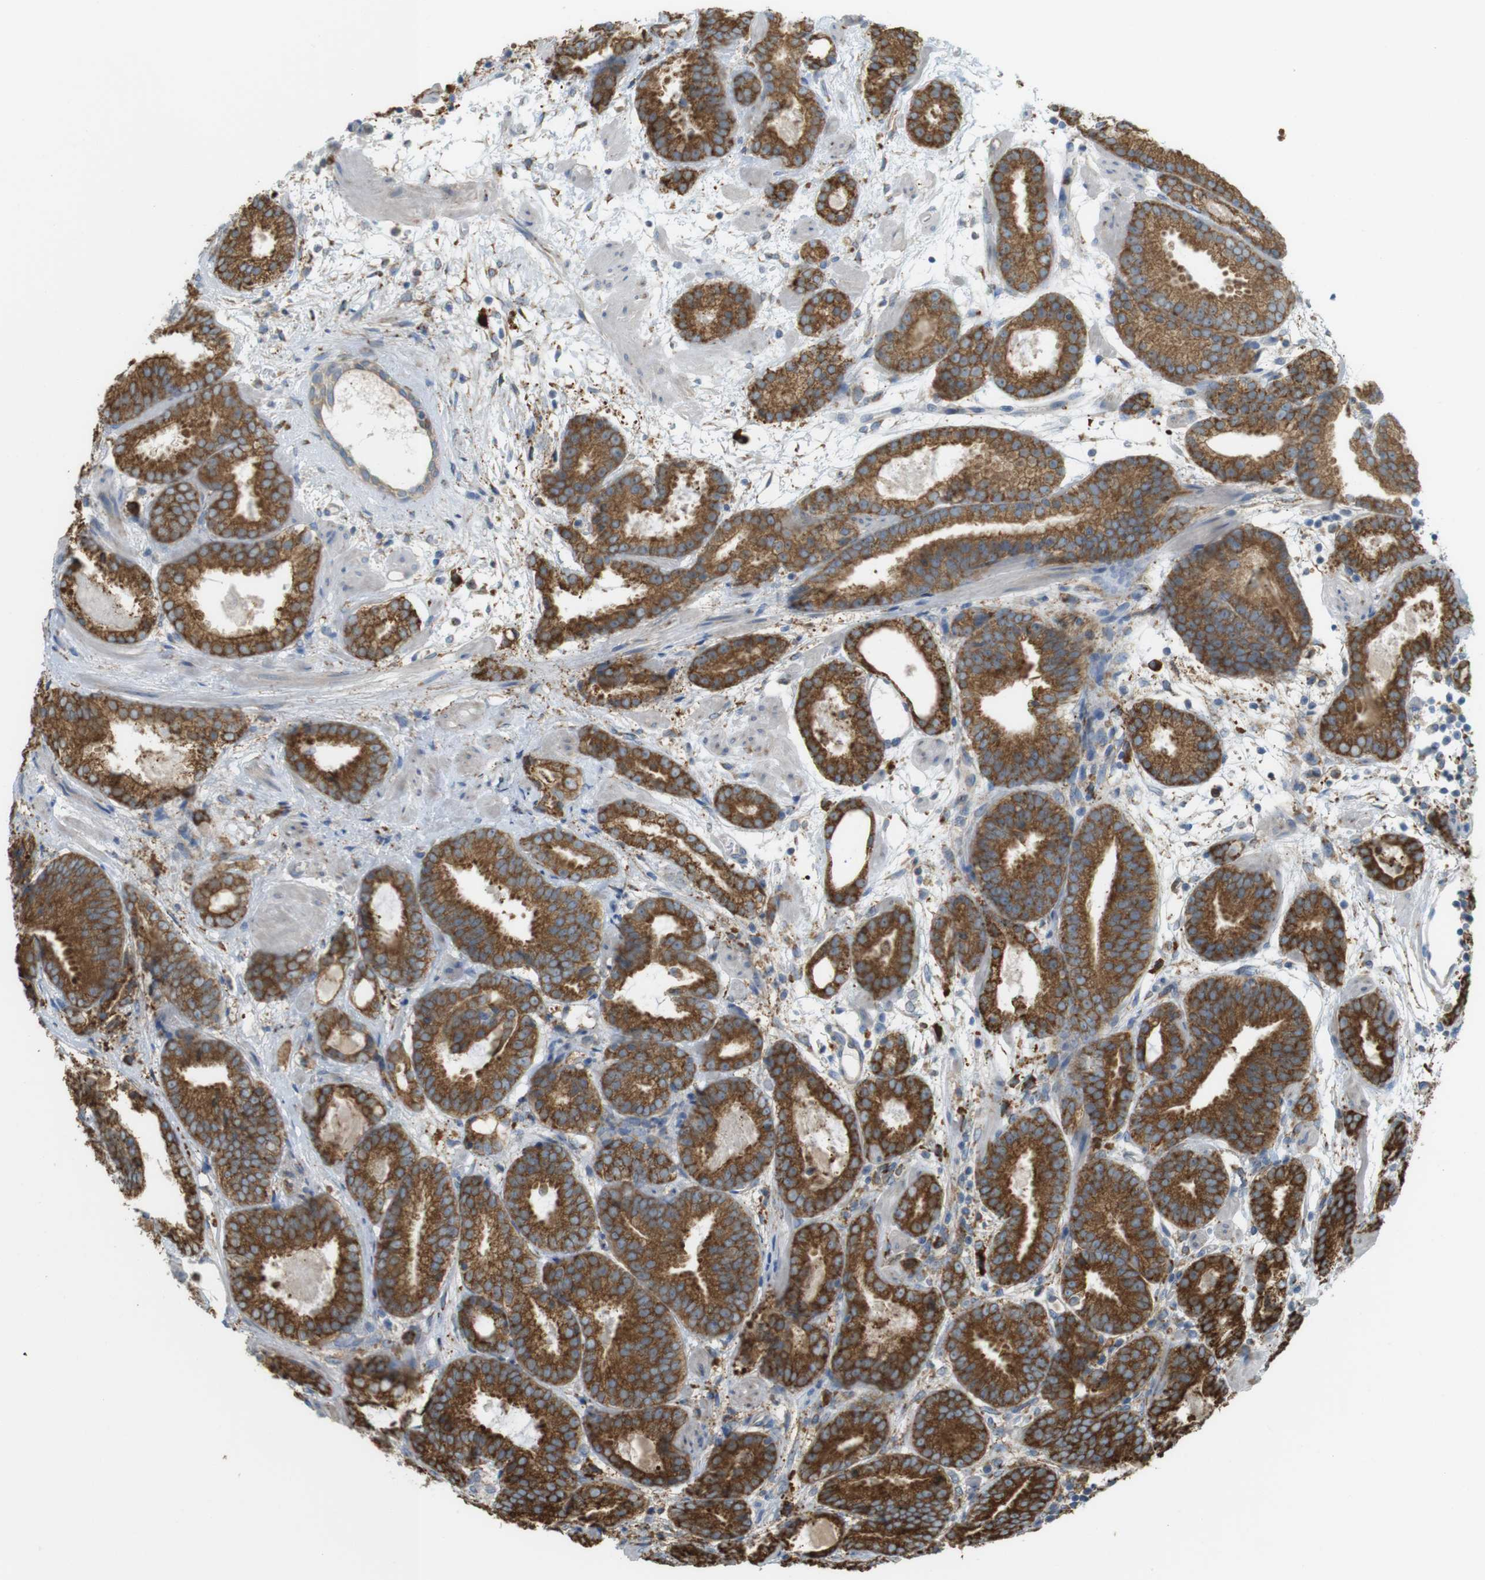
{"staining": {"intensity": "strong", "quantity": ">75%", "location": "cytoplasmic/membranous"}, "tissue": "prostate cancer", "cell_type": "Tumor cells", "image_type": "cancer", "snomed": [{"axis": "morphology", "description": "Adenocarcinoma, Low grade"}, {"axis": "topography", "description": "Prostate"}], "caption": "Protein expression by immunohistochemistry demonstrates strong cytoplasmic/membranous expression in approximately >75% of tumor cells in prostate cancer (adenocarcinoma (low-grade)). (DAB (3,3'-diaminobenzidine) IHC with brightfield microscopy, high magnification).", "gene": "MBOAT2", "patient": {"sex": "male", "age": 69}}